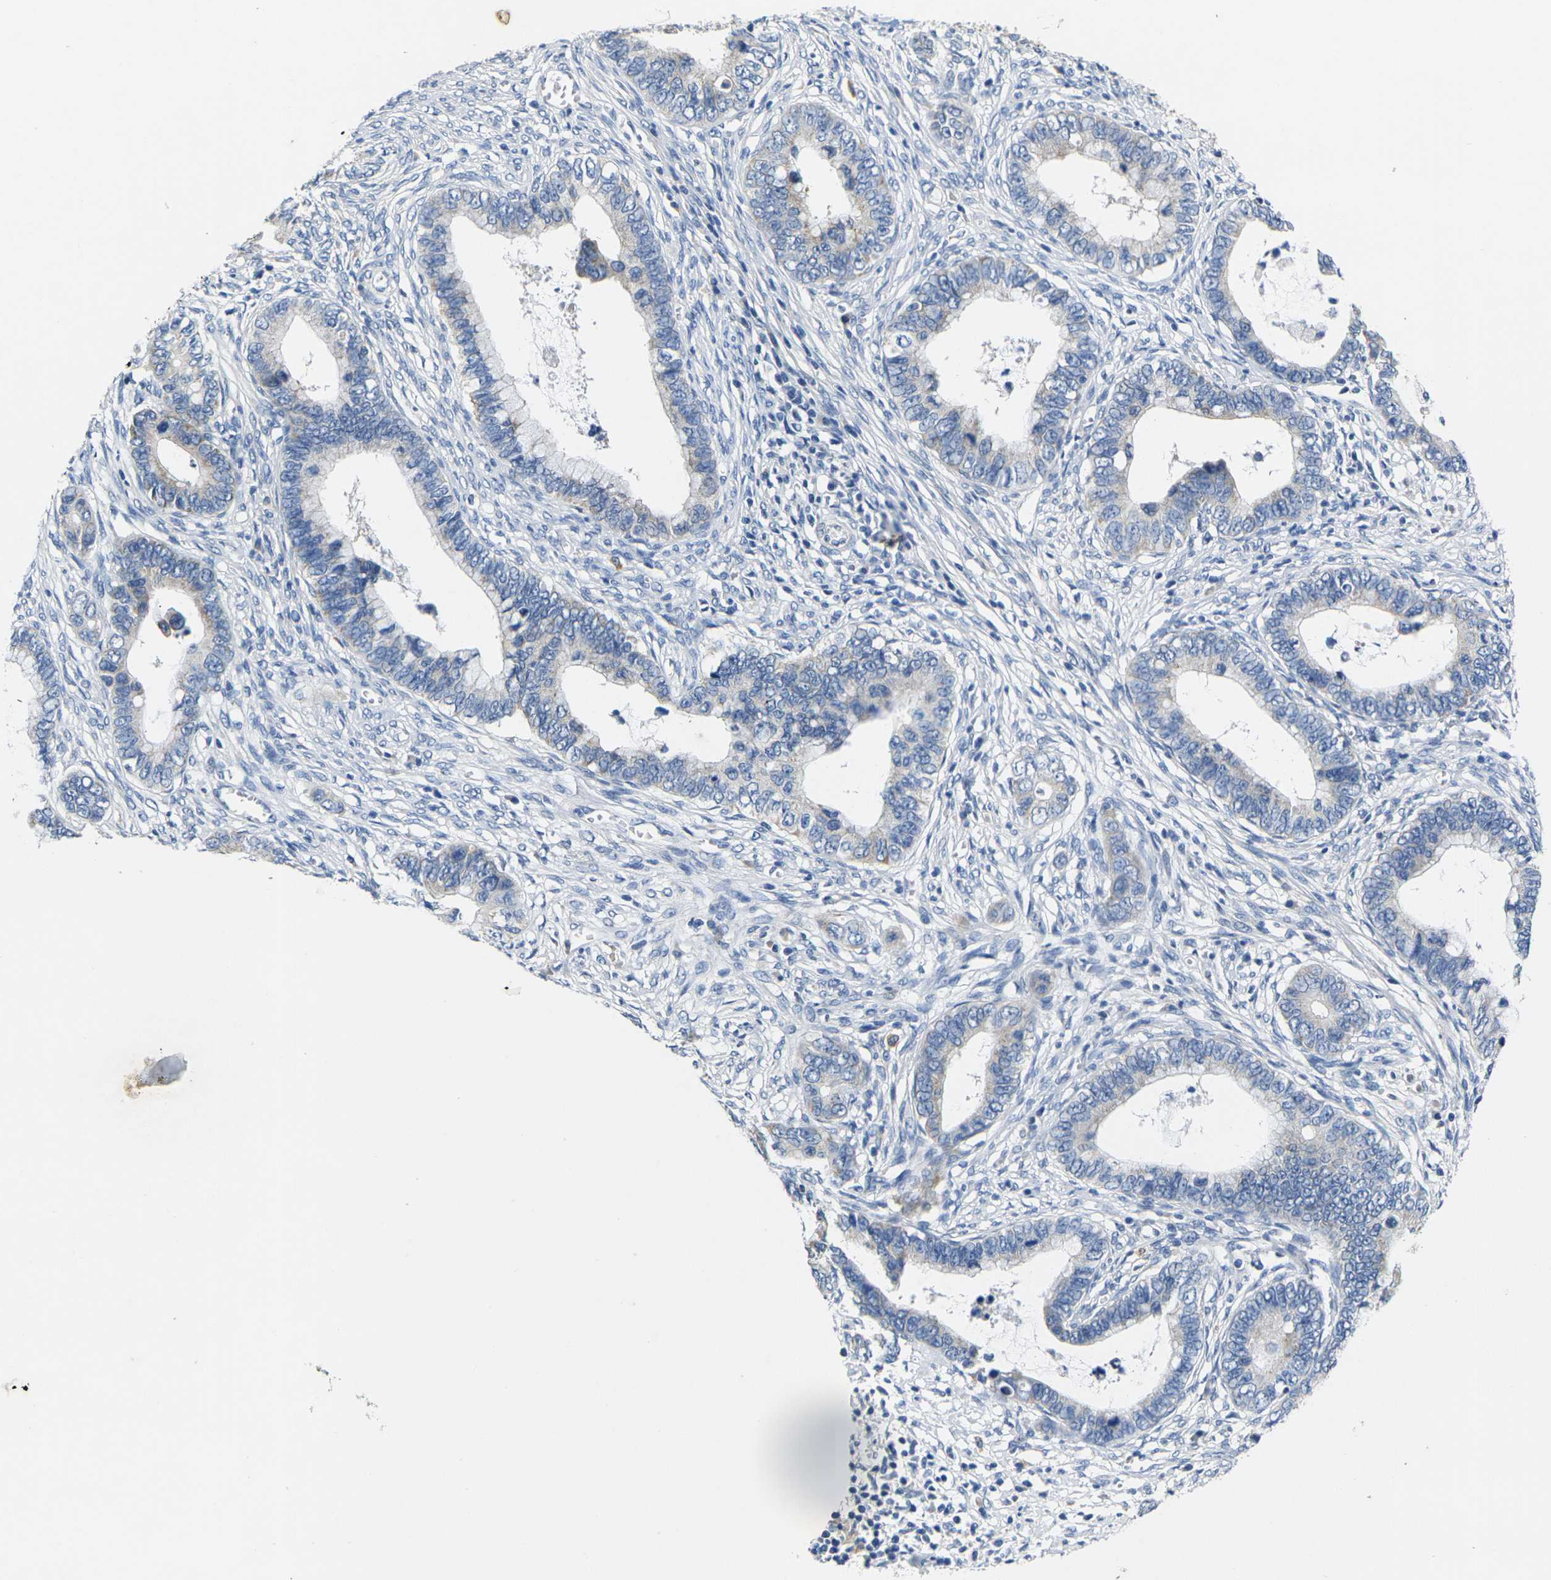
{"staining": {"intensity": "negative", "quantity": "none", "location": "none"}, "tissue": "cervical cancer", "cell_type": "Tumor cells", "image_type": "cancer", "snomed": [{"axis": "morphology", "description": "Adenocarcinoma, NOS"}, {"axis": "topography", "description": "Cervix"}], "caption": "A photomicrograph of human cervical adenocarcinoma is negative for staining in tumor cells. (DAB immunohistochemistry visualized using brightfield microscopy, high magnification).", "gene": "NOCT", "patient": {"sex": "female", "age": 44}}